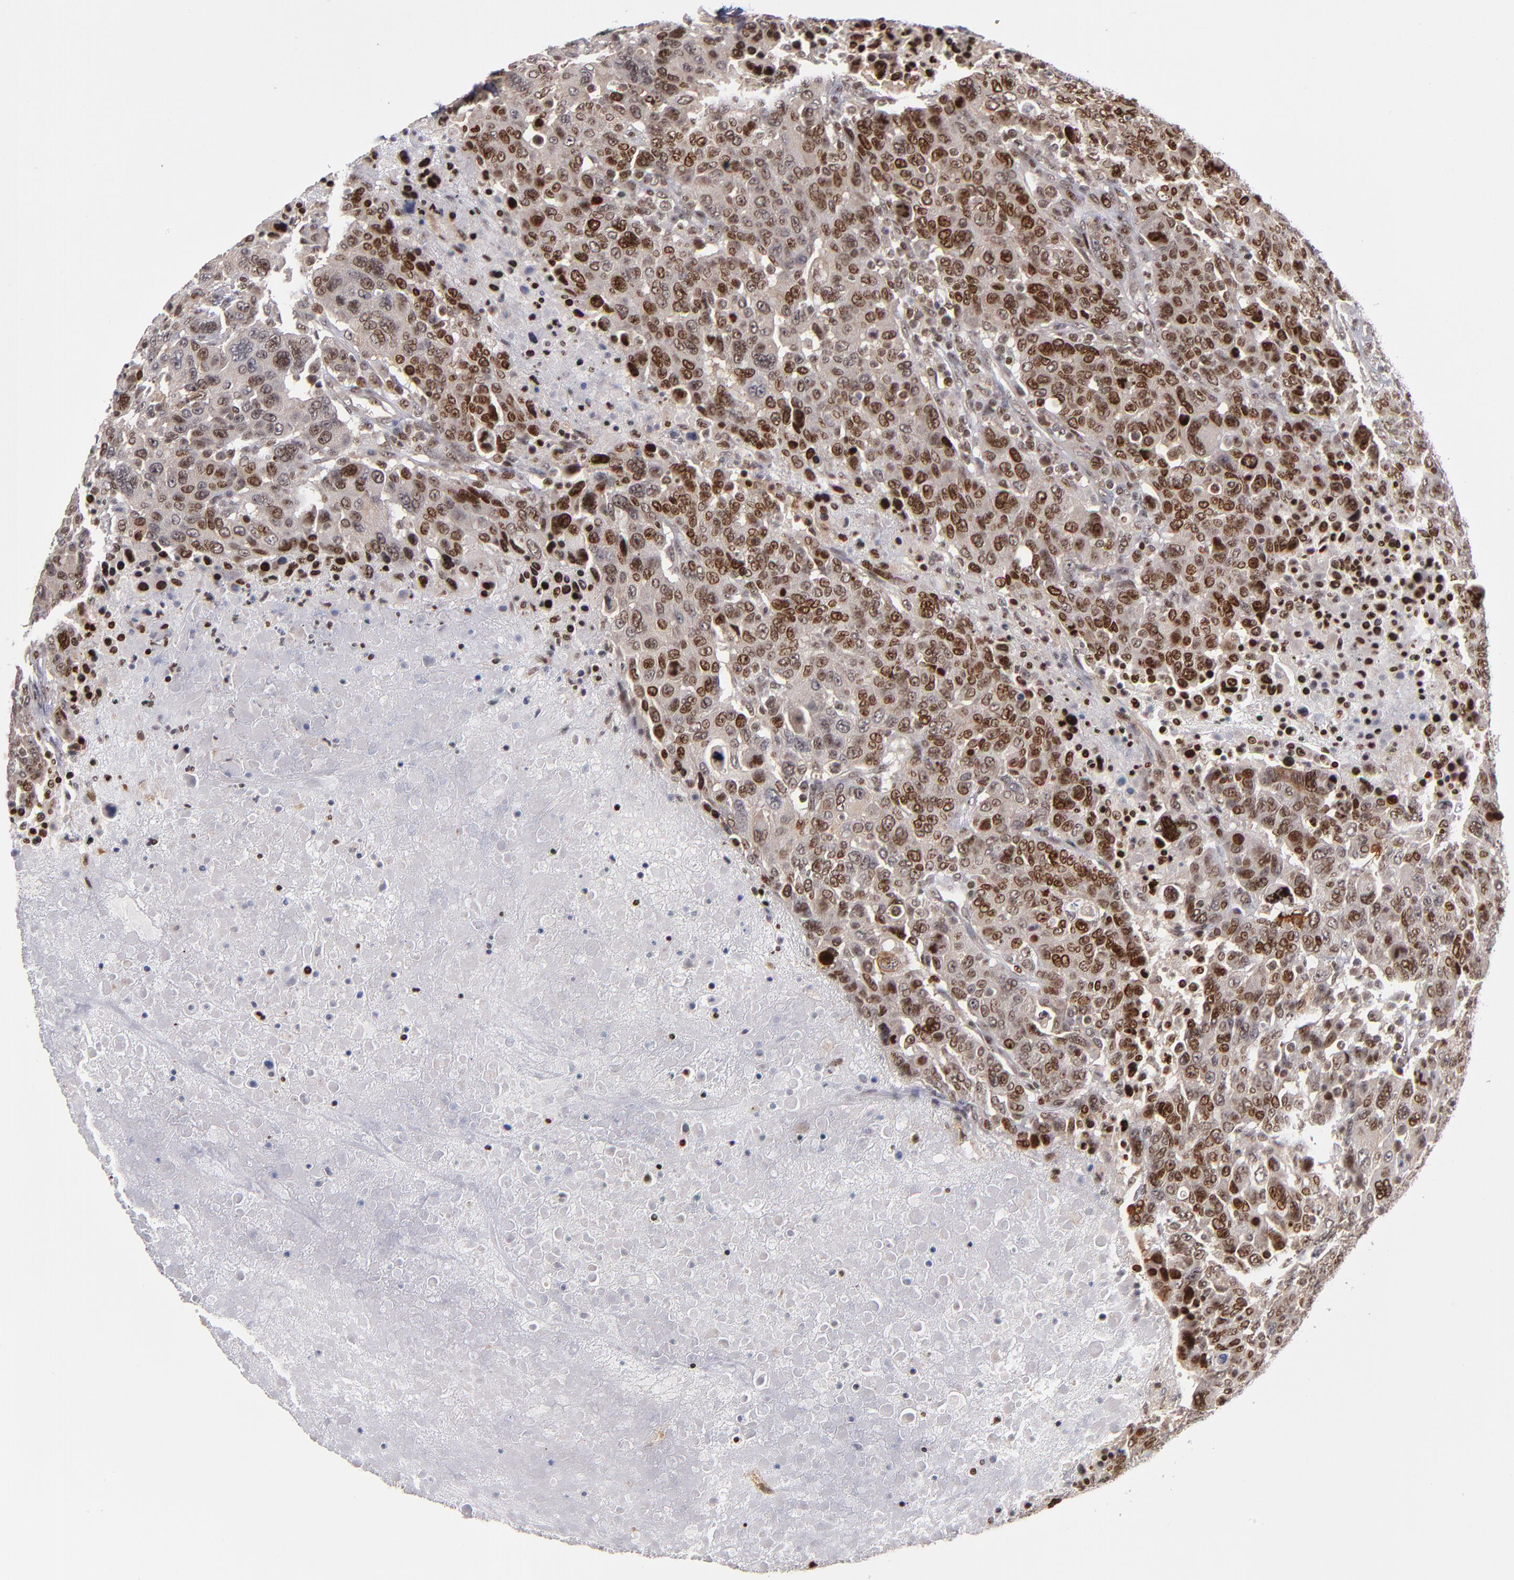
{"staining": {"intensity": "strong", "quantity": "25%-75%", "location": "nuclear"}, "tissue": "breast cancer", "cell_type": "Tumor cells", "image_type": "cancer", "snomed": [{"axis": "morphology", "description": "Duct carcinoma"}, {"axis": "topography", "description": "Breast"}], "caption": "Immunohistochemical staining of human breast infiltrating ductal carcinoma reveals high levels of strong nuclear staining in about 25%-75% of tumor cells. Using DAB (brown) and hematoxylin (blue) stains, captured at high magnification using brightfield microscopy.", "gene": "KDM6A", "patient": {"sex": "female", "age": 37}}